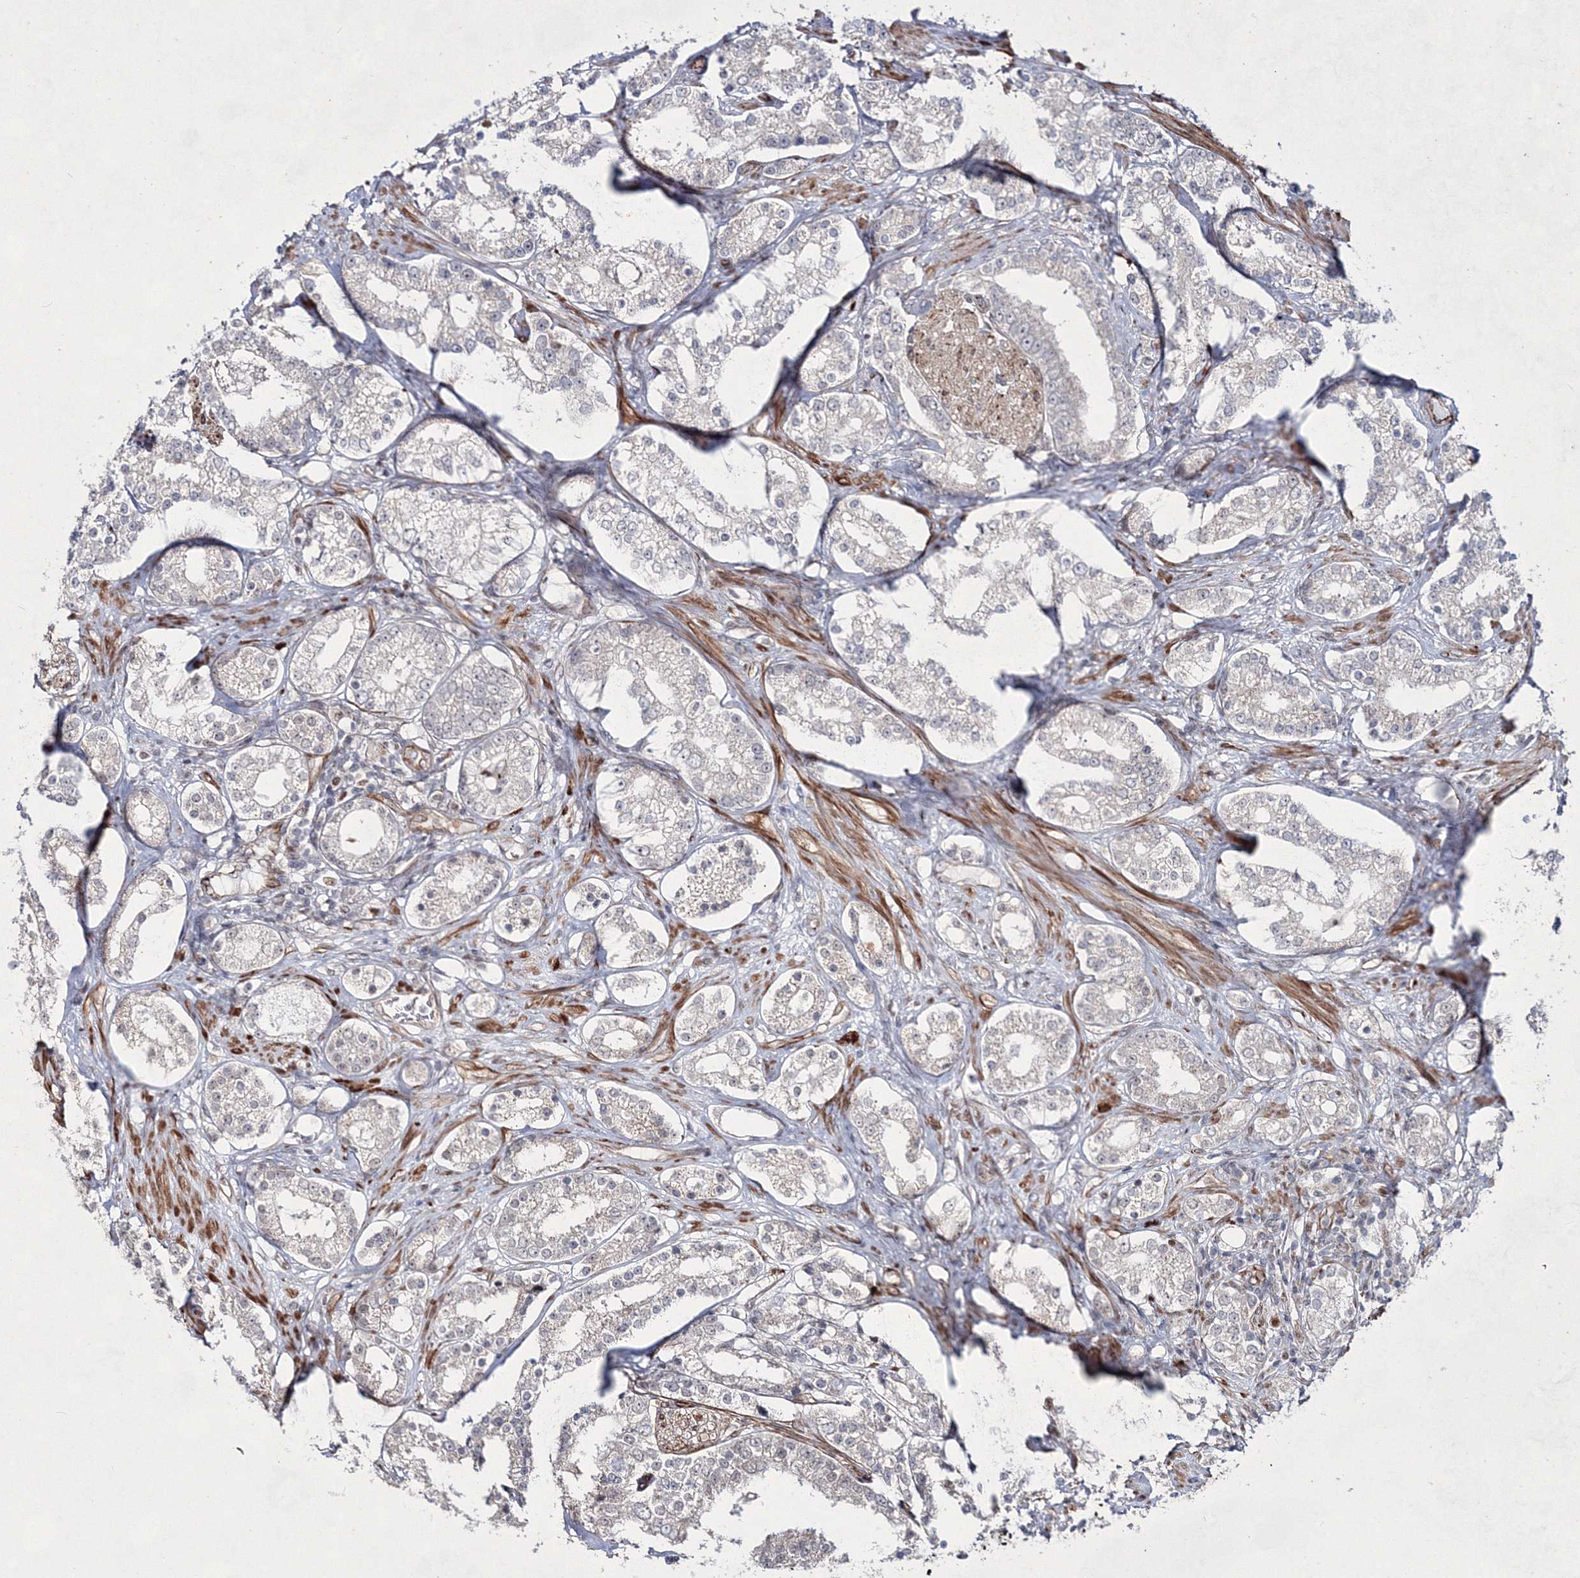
{"staining": {"intensity": "negative", "quantity": "none", "location": "none"}, "tissue": "prostate cancer", "cell_type": "Tumor cells", "image_type": "cancer", "snomed": [{"axis": "morphology", "description": "Normal tissue, NOS"}, {"axis": "morphology", "description": "Adenocarcinoma, High grade"}, {"axis": "topography", "description": "Prostate"}], "caption": "Tumor cells are negative for brown protein staining in prostate high-grade adenocarcinoma.", "gene": "SNIP1", "patient": {"sex": "male", "age": 83}}